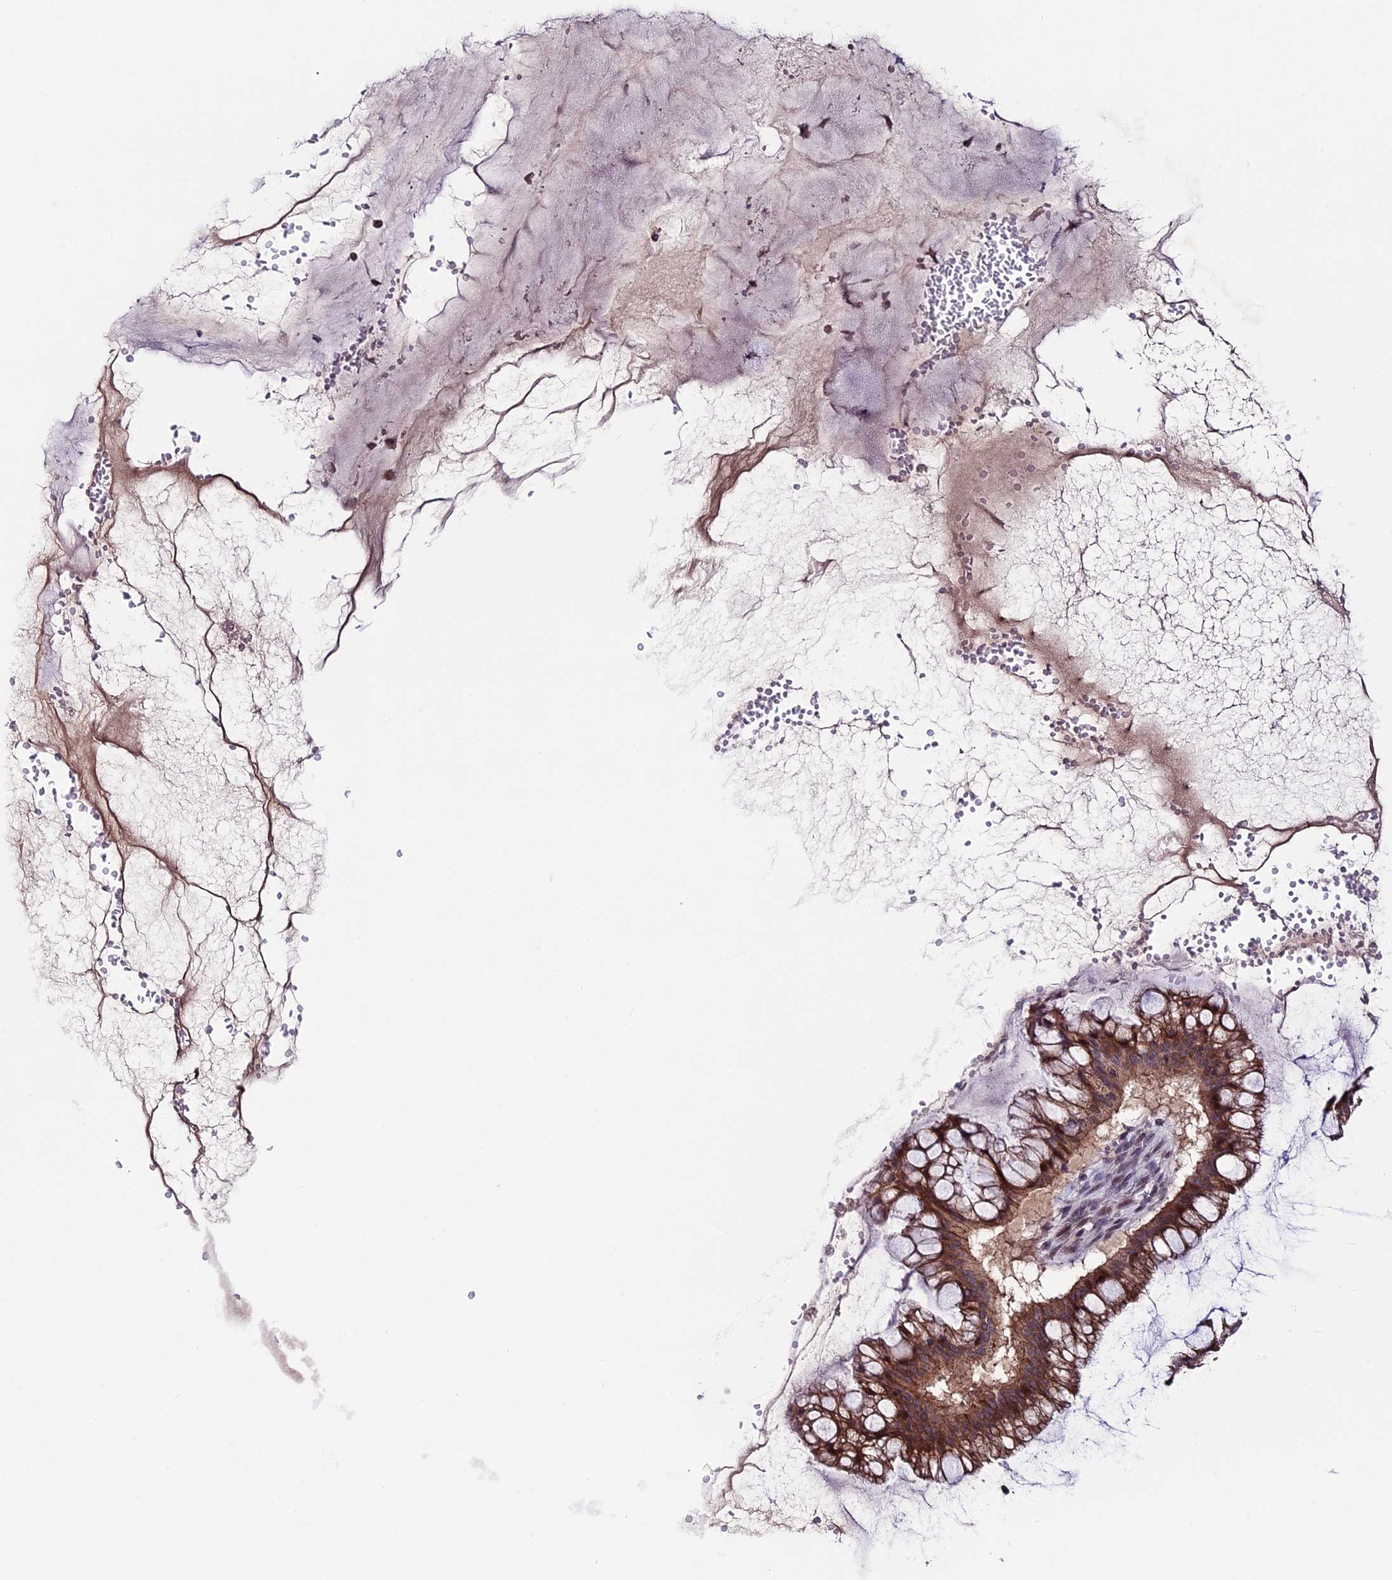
{"staining": {"intensity": "moderate", "quantity": ">75%", "location": "cytoplasmic/membranous"}, "tissue": "ovarian cancer", "cell_type": "Tumor cells", "image_type": "cancer", "snomed": [{"axis": "morphology", "description": "Cystadenocarcinoma, mucinous, NOS"}, {"axis": "topography", "description": "Ovary"}], "caption": "The immunohistochemical stain highlights moderate cytoplasmic/membranous expression in tumor cells of mucinous cystadenocarcinoma (ovarian) tissue.", "gene": "SIPA1L3", "patient": {"sex": "female", "age": 73}}